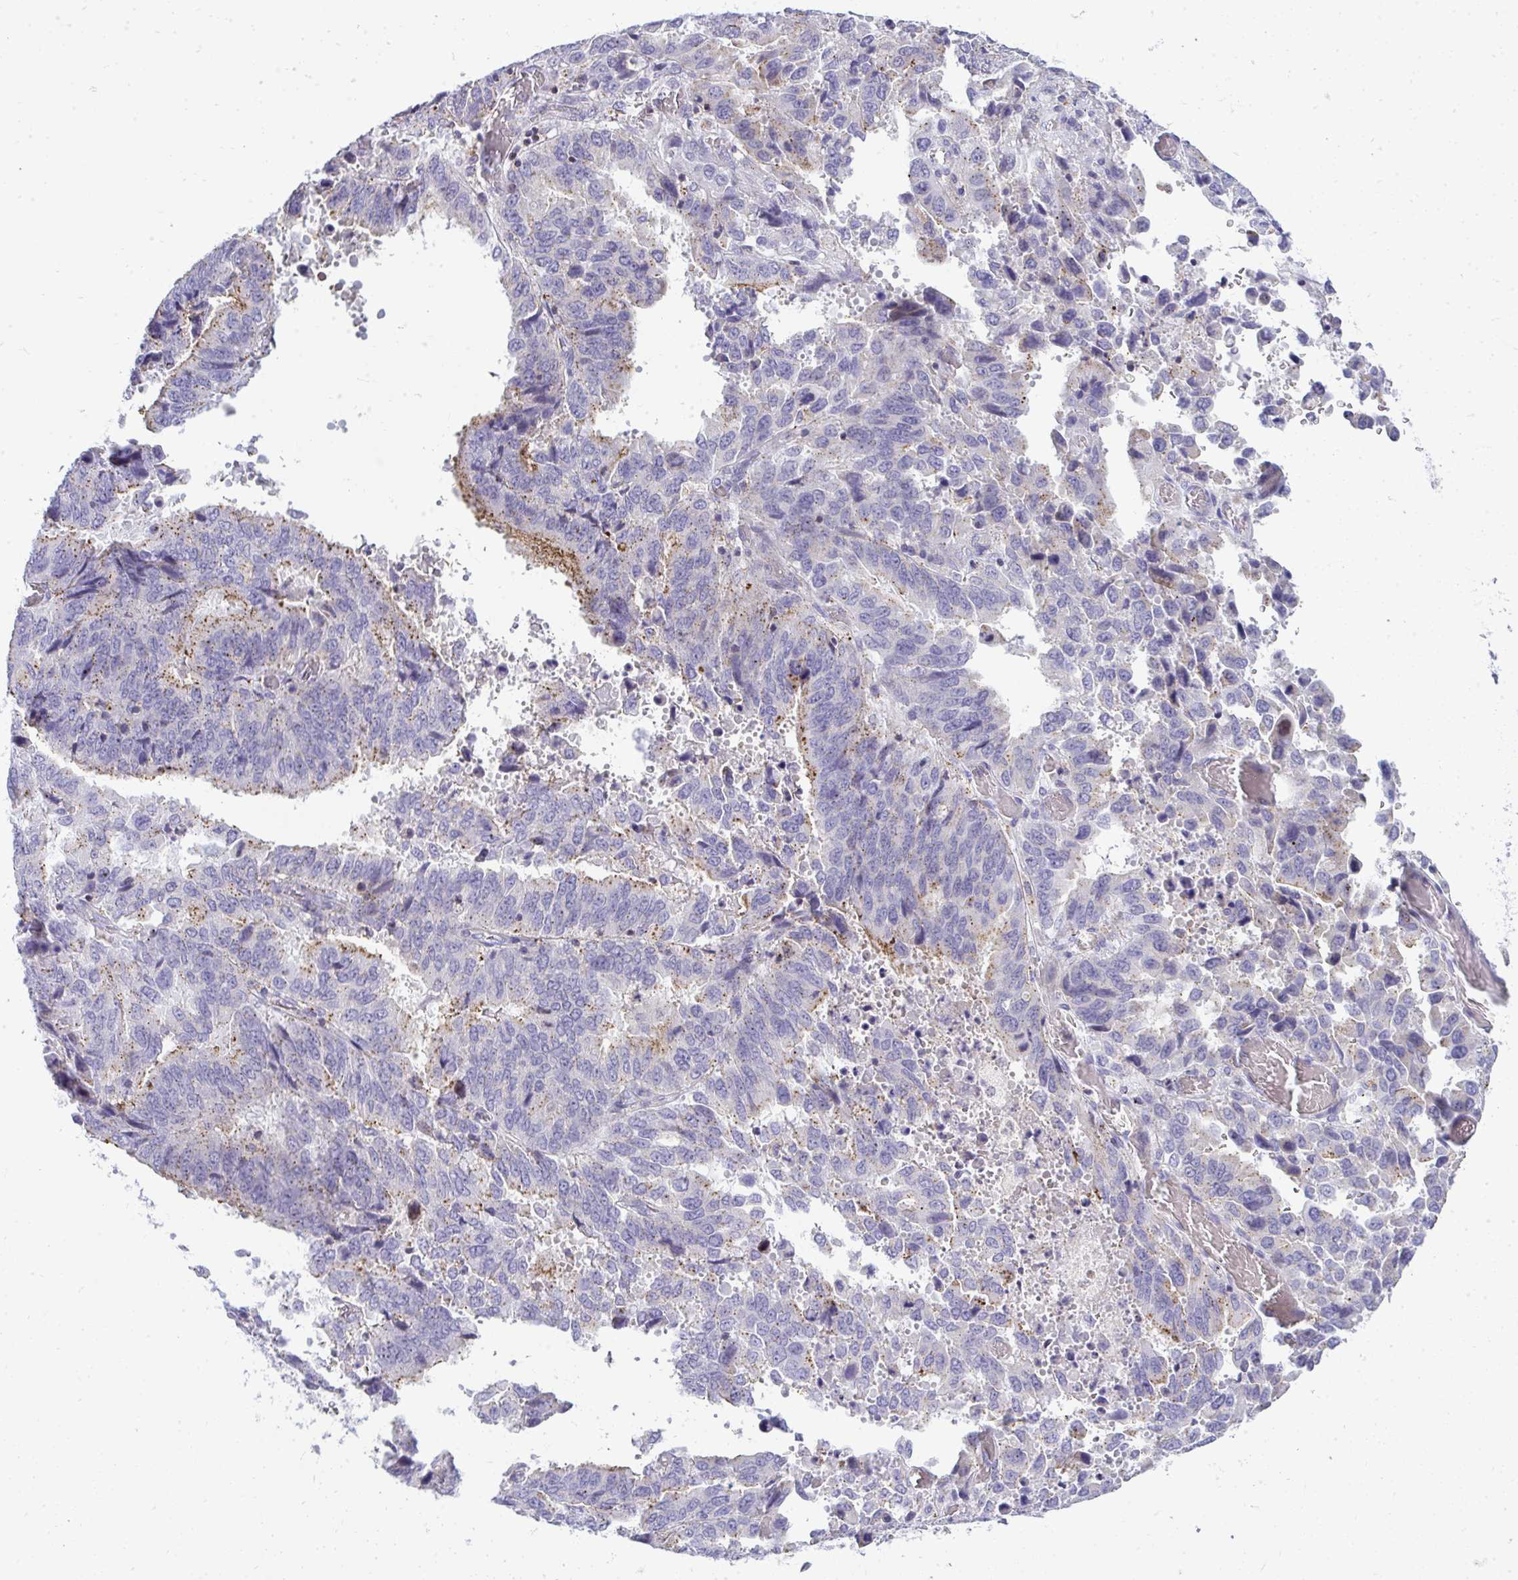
{"staining": {"intensity": "weak", "quantity": "<25%", "location": "cytoplasmic/membranous"}, "tissue": "stomach cancer", "cell_type": "Tumor cells", "image_type": "cancer", "snomed": [{"axis": "morphology", "description": "Adenocarcinoma, NOS"}, {"axis": "topography", "description": "Stomach, upper"}], "caption": "DAB immunohistochemical staining of stomach adenocarcinoma displays no significant positivity in tumor cells. (DAB (3,3'-diaminobenzidine) immunohistochemistry (IHC) visualized using brightfield microscopy, high magnification).", "gene": "VPS4B", "patient": {"sex": "male", "age": 74}}